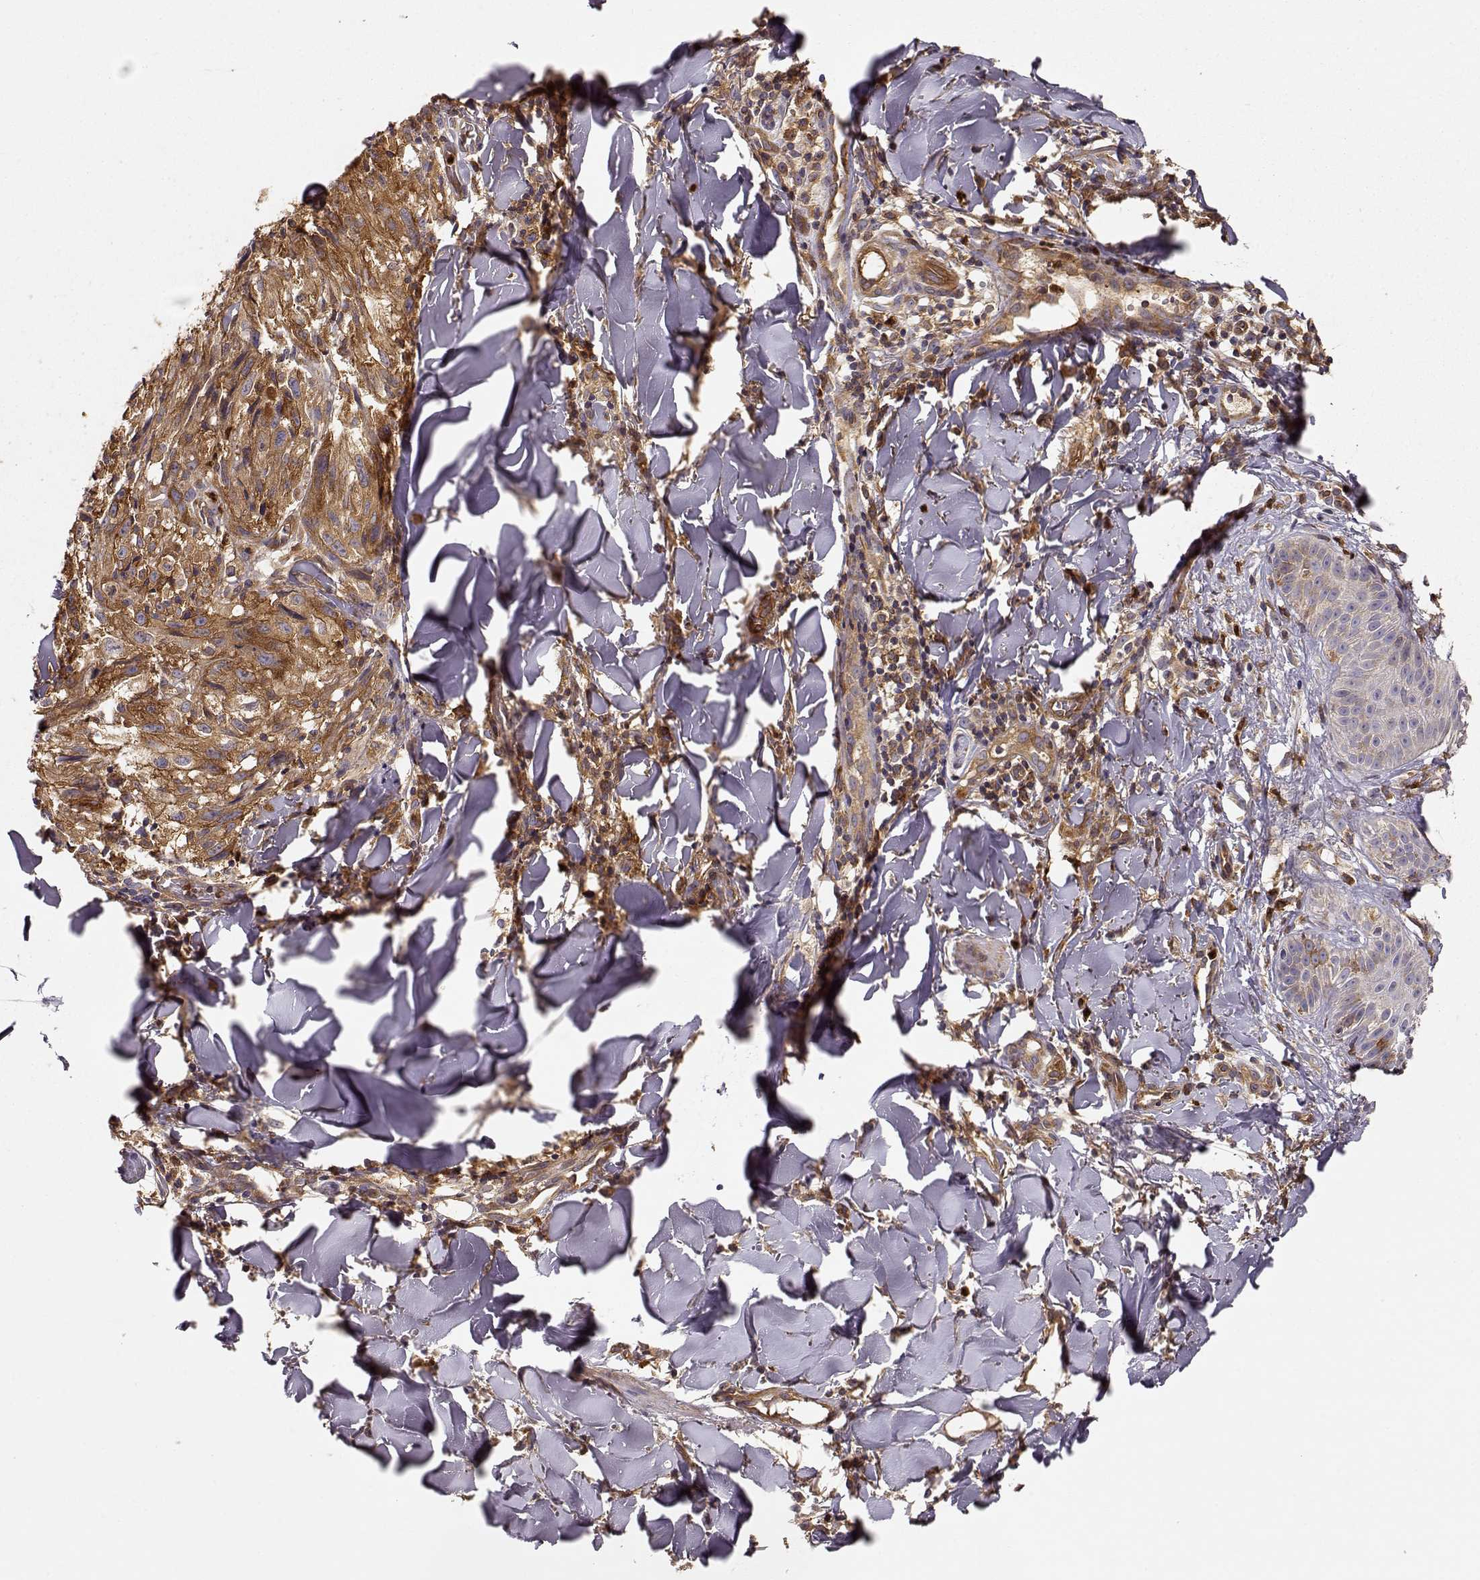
{"staining": {"intensity": "moderate", "quantity": ">75%", "location": "cytoplasmic/membranous"}, "tissue": "melanoma", "cell_type": "Tumor cells", "image_type": "cancer", "snomed": [{"axis": "morphology", "description": "Malignant melanoma, NOS"}, {"axis": "topography", "description": "Skin"}], "caption": "Tumor cells show medium levels of moderate cytoplasmic/membranous expression in about >75% of cells in malignant melanoma.", "gene": "ARHGEF2", "patient": {"sex": "male", "age": 51}}